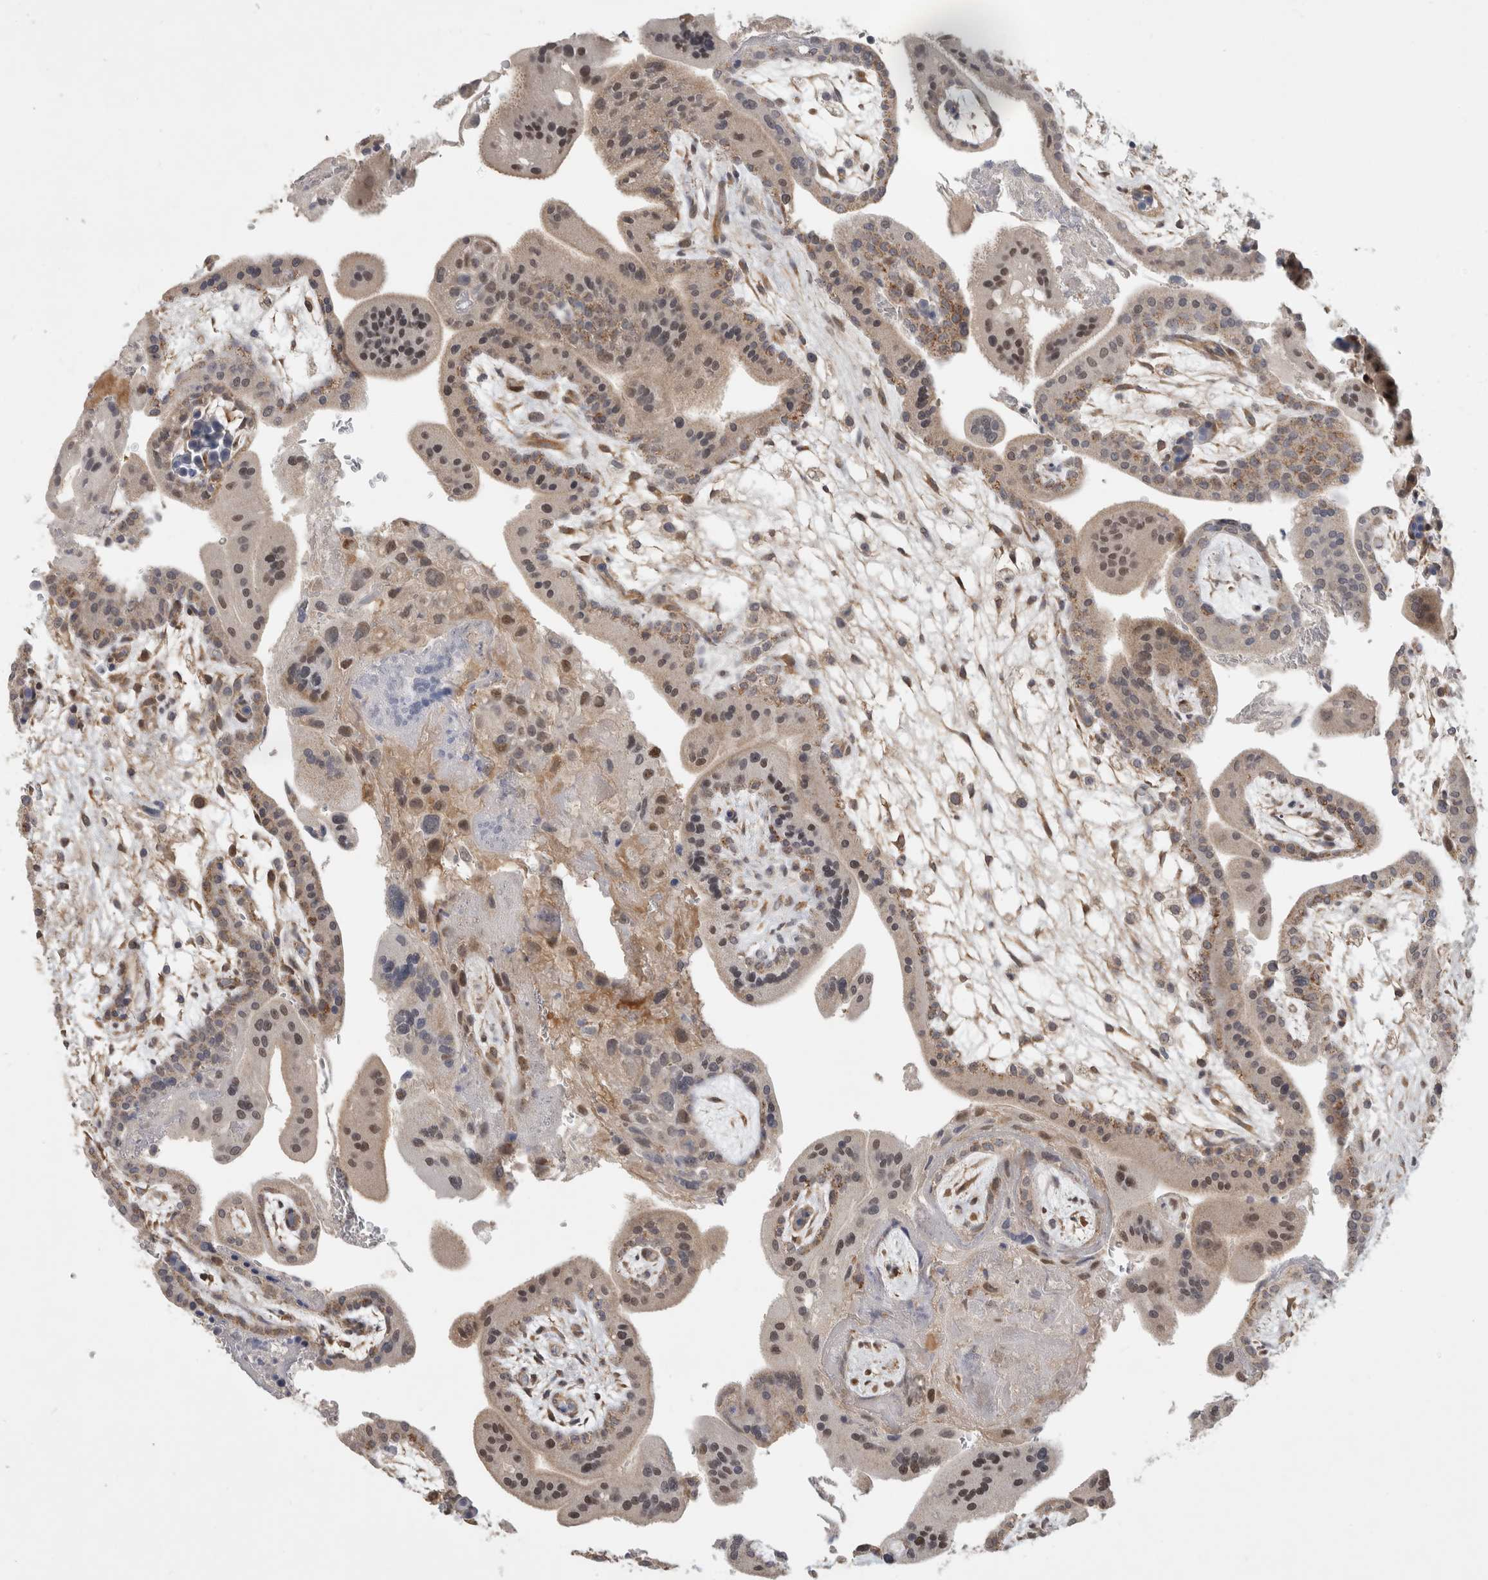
{"staining": {"intensity": "moderate", "quantity": "25%-75%", "location": "cytoplasmic/membranous,nuclear"}, "tissue": "placenta", "cell_type": "Decidual cells", "image_type": "normal", "snomed": [{"axis": "morphology", "description": "Normal tissue, NOS"}, {"axis": "topography", "description": "Placenta"}], "caption": "Brown immunohistochemical staining in normal placenta exhibits moderate cytoplasmic/membranous,nuclear expression in about 25%-75% of decidual cells.", "gene": "DYRK2", "patient": {"sex": "female", "age": 35}}